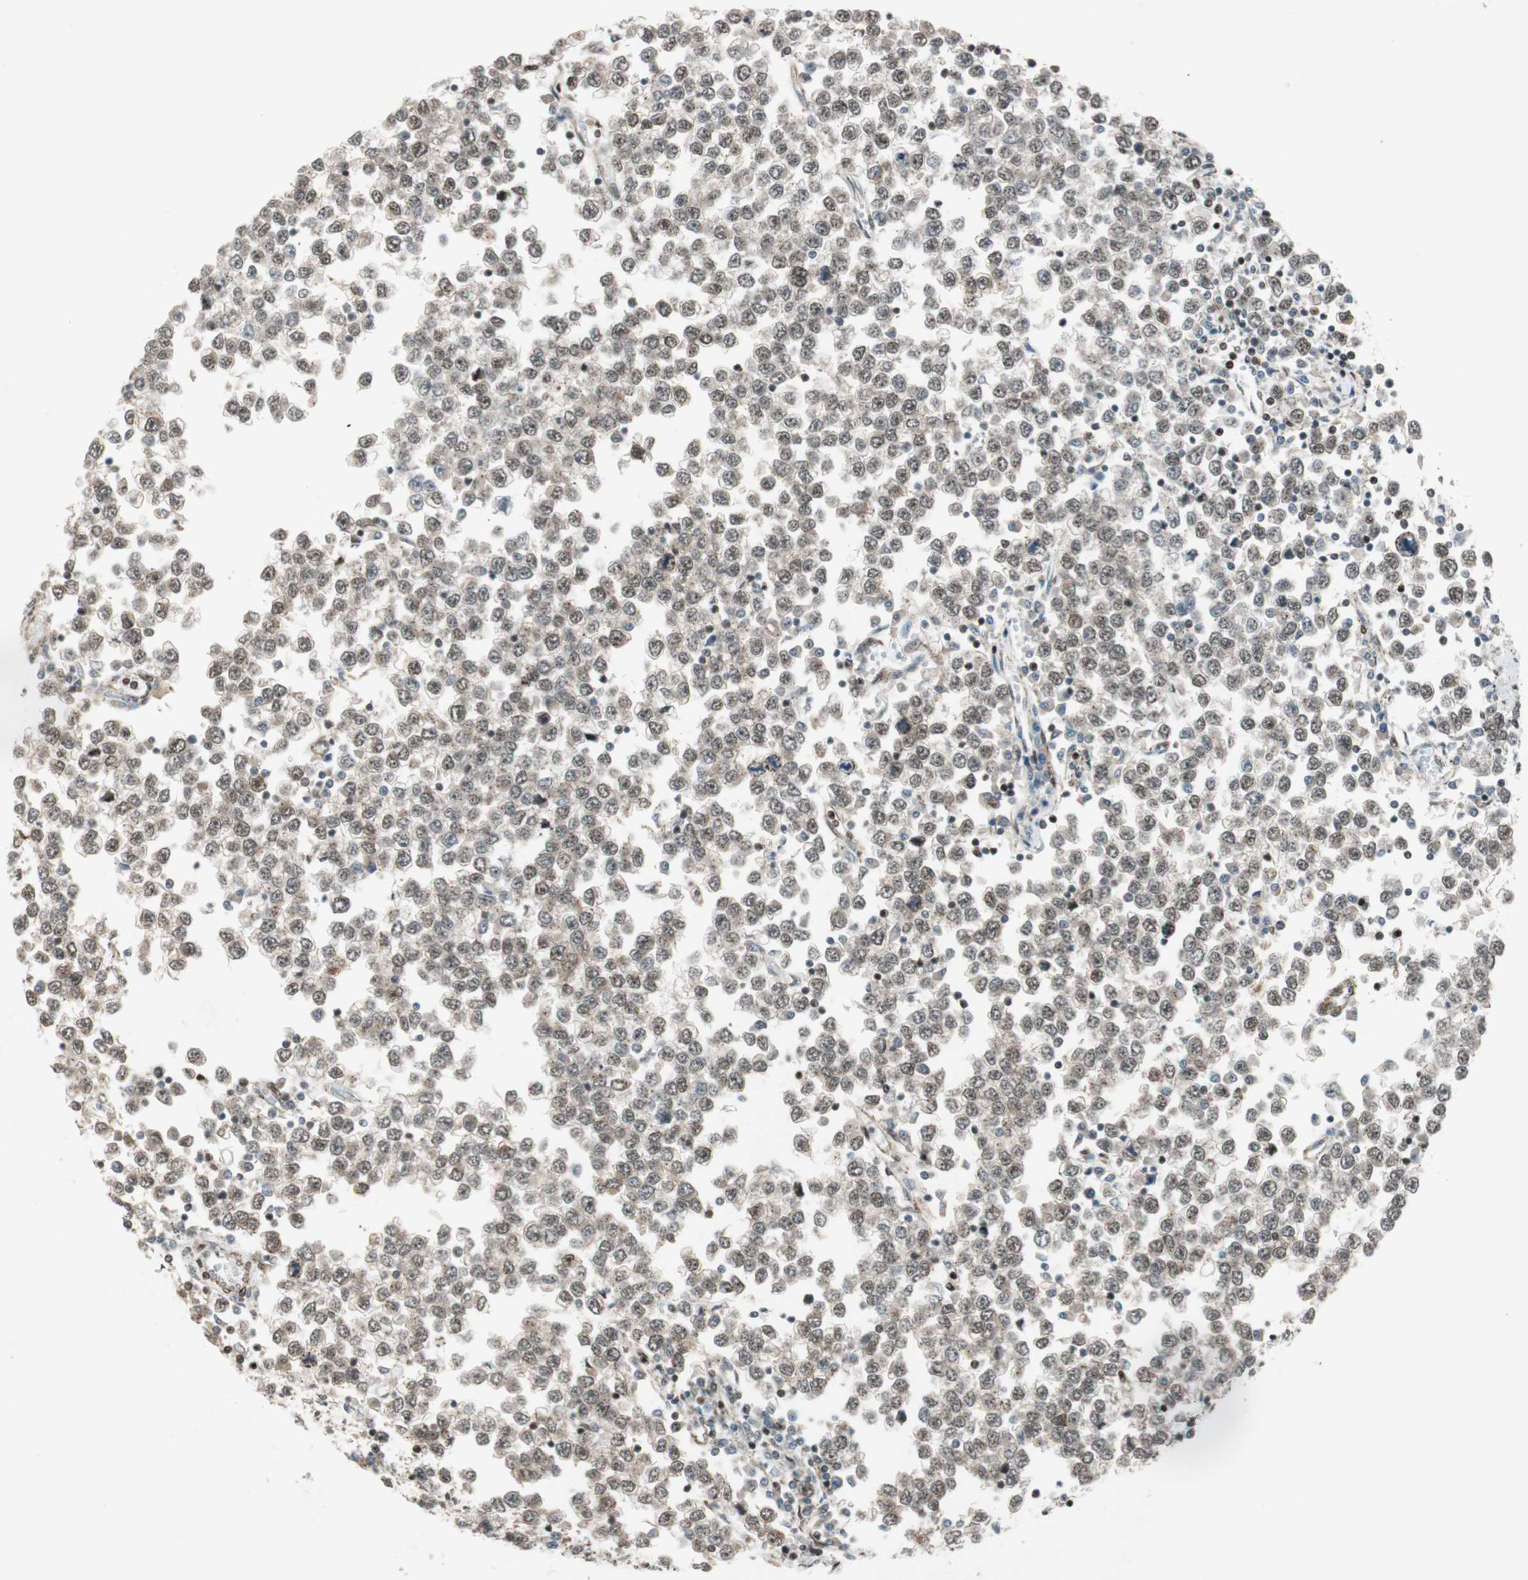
{"staining": {"intensity": "weak", "quantity": ">75%", "location": "nuclear"}, "tissue": "testis cancer", "cell_type": "Tumor cells", "image_type": "cancer", "snomed": [{"axis": "morphology", "description": "Seminoma, NOS"}, {"axis": "topography", "description": "Testis"}], "caption": "A low amount of weak nuclear expression is present in about >75% of tumor cells in seminoma (testis) tissue. (brown staining indicates protein expression, while blue staining denotes nuclei).", "gene": "CDK19", "patient": {"sex": "male", "age": 65}}